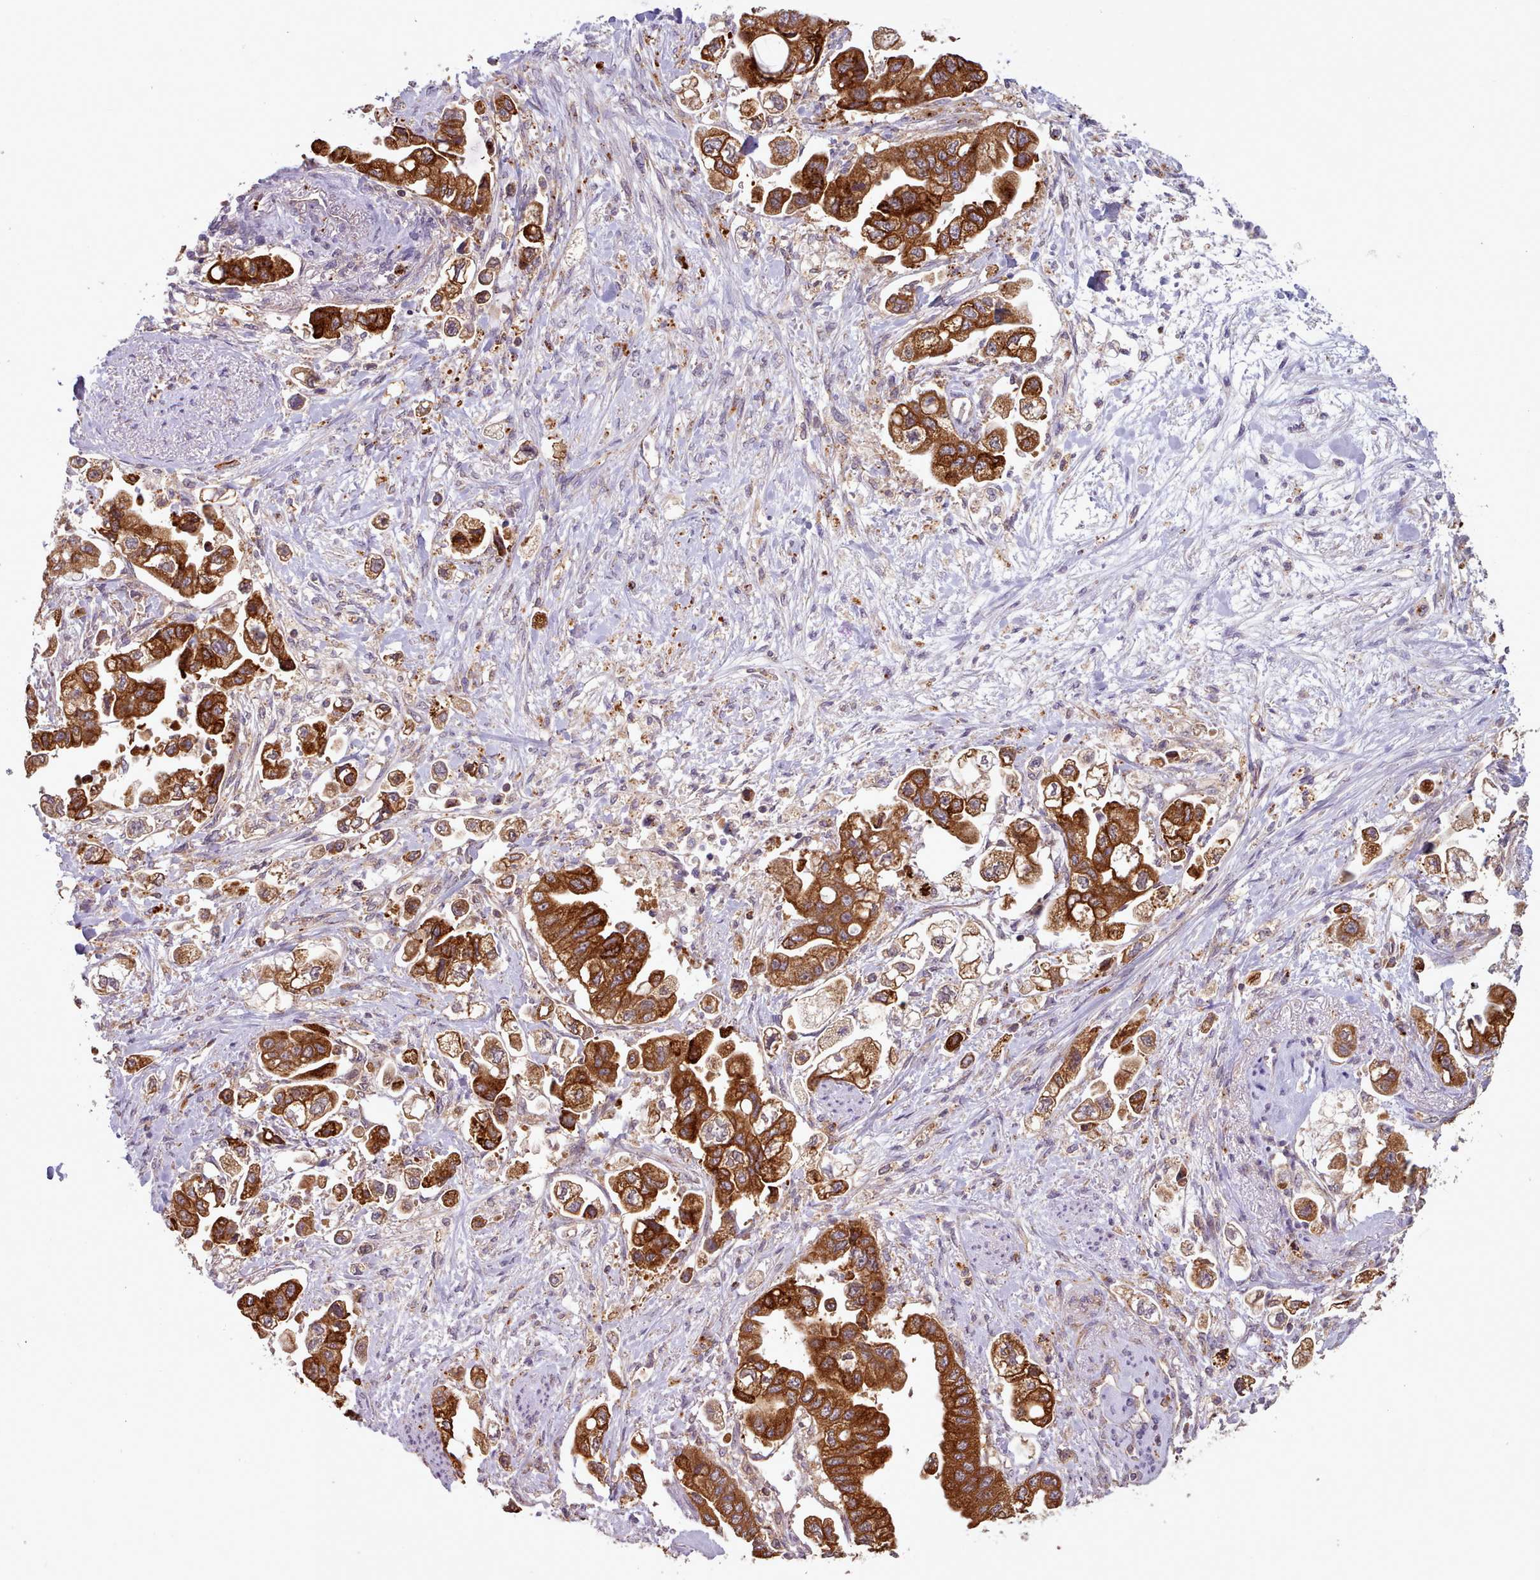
{"staining": {"intensity": "strong", "quantity": ">75%", "location": "cytoplasmic/membranous"}, "tissue": "stomach cancer", "cell_type": "Tumor cells", "image_type": "cancer", "snomed": [{"axis": "morphology", "description": "Adenocarcinoma, NOS"}, {"axis": "topography", "description": "Stomach"}], "caption": "Immunohistochemistry (IHC) of stomach cancer (adenocarcinoma) demonstrates high levels of strong cytoplasmic/membranous staining in about >75% of tumor cells. (brown staining indicates protein expression, while blue staining denotes nuclei).", "gene": "CRYBG1", "patient": {"sex": "male", "age": 62}}